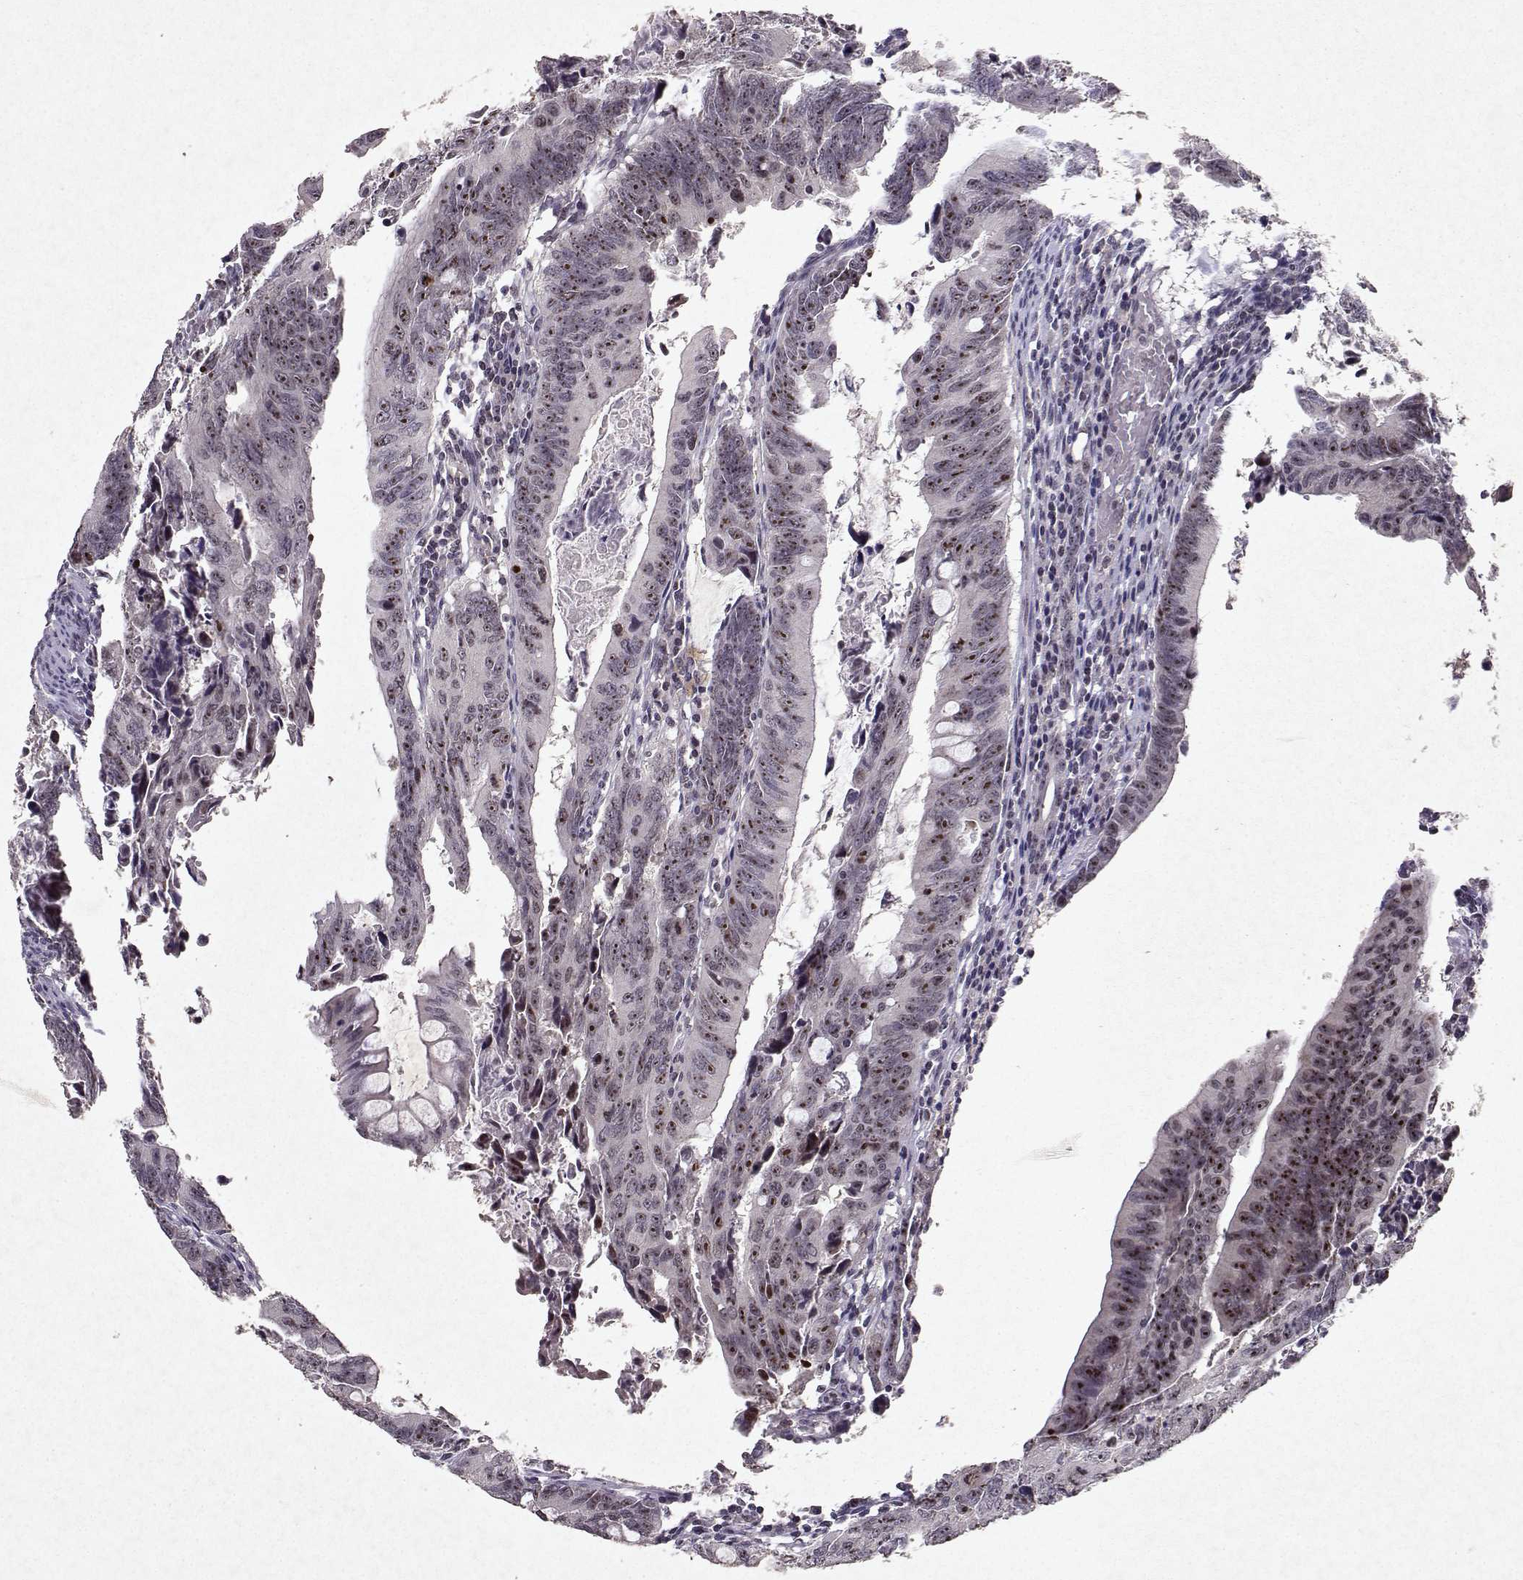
{"staining": {"intensity": "moderate", "quantity": ">75%", "location": "nuclear"}, "tissue": "colorectal cancer", "cell_type": "Tumor cells", "image_type": "cancer", "snomed": [{"axis": "morphology", "description": "Adenocarcinoma, NOS"}, {"axis": "topography", "description": "Colon"}], "caption": "Immunohistochemistry (IHC) (DAB) staining of human colorectal adenocarcinoma displays moderate nuclear protein staining in about >75% of tumor cells.", "gene": "DDX56", "patient": {"sex": "female", "age": 87}}